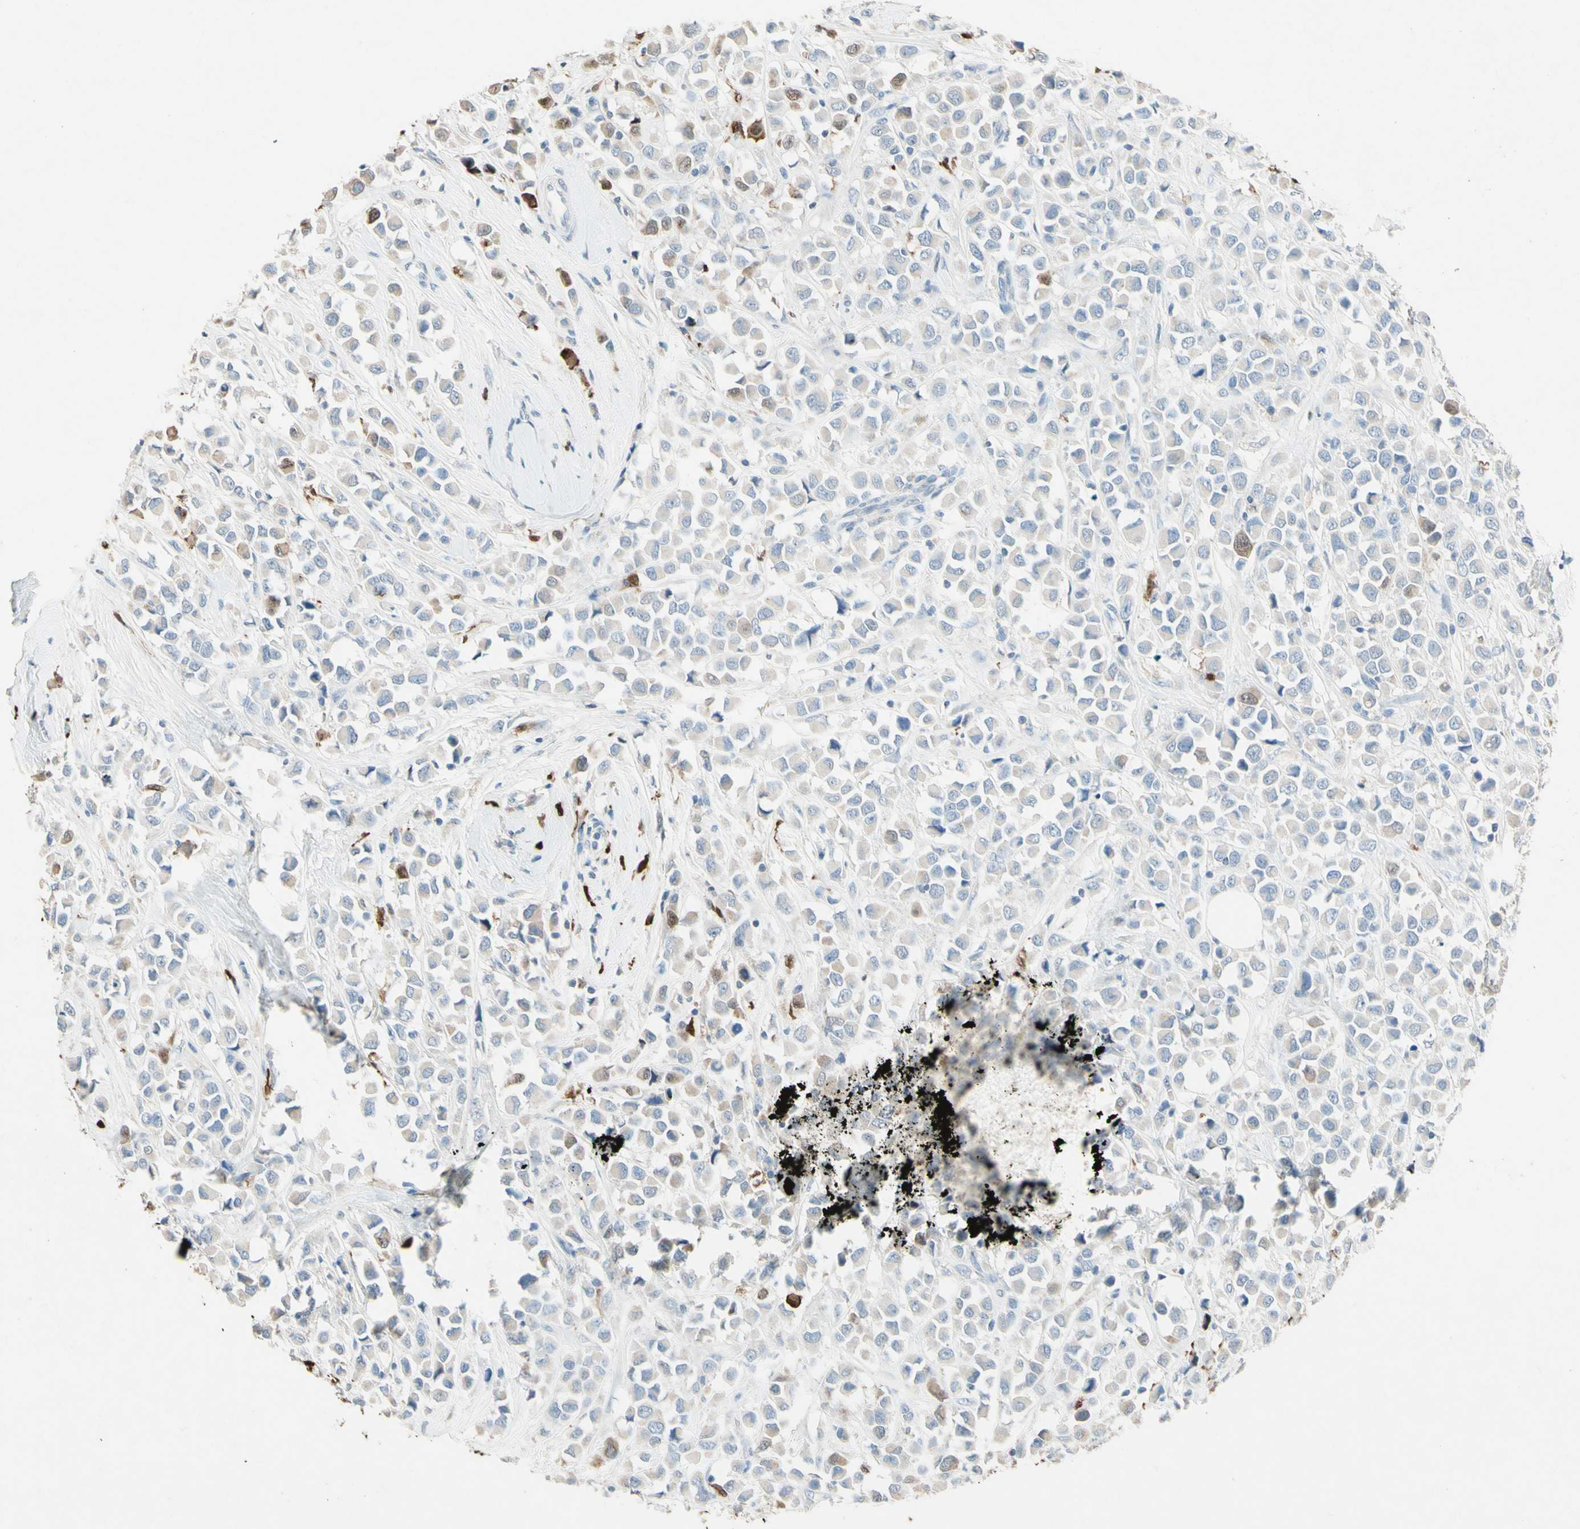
{"staining": {"intensity": "weak", "quantity": "<25%", "location": "cytoplasmic/membranous,nuclear"}, "tissue": "breast cancer", "cell_type": "Tumor cells", "image_type": "cancer", "snomed": [{"axis": "morphology", "description": "Duct carcinoma"}, {"axis": "topography", "description": "Breast"}], "caption": "Tumor cells are negative for brown protein staining in intraductal carcinoma (breast).", "gene": "NFKBIZ", "patient": {"sex": "female", "age": 61}}